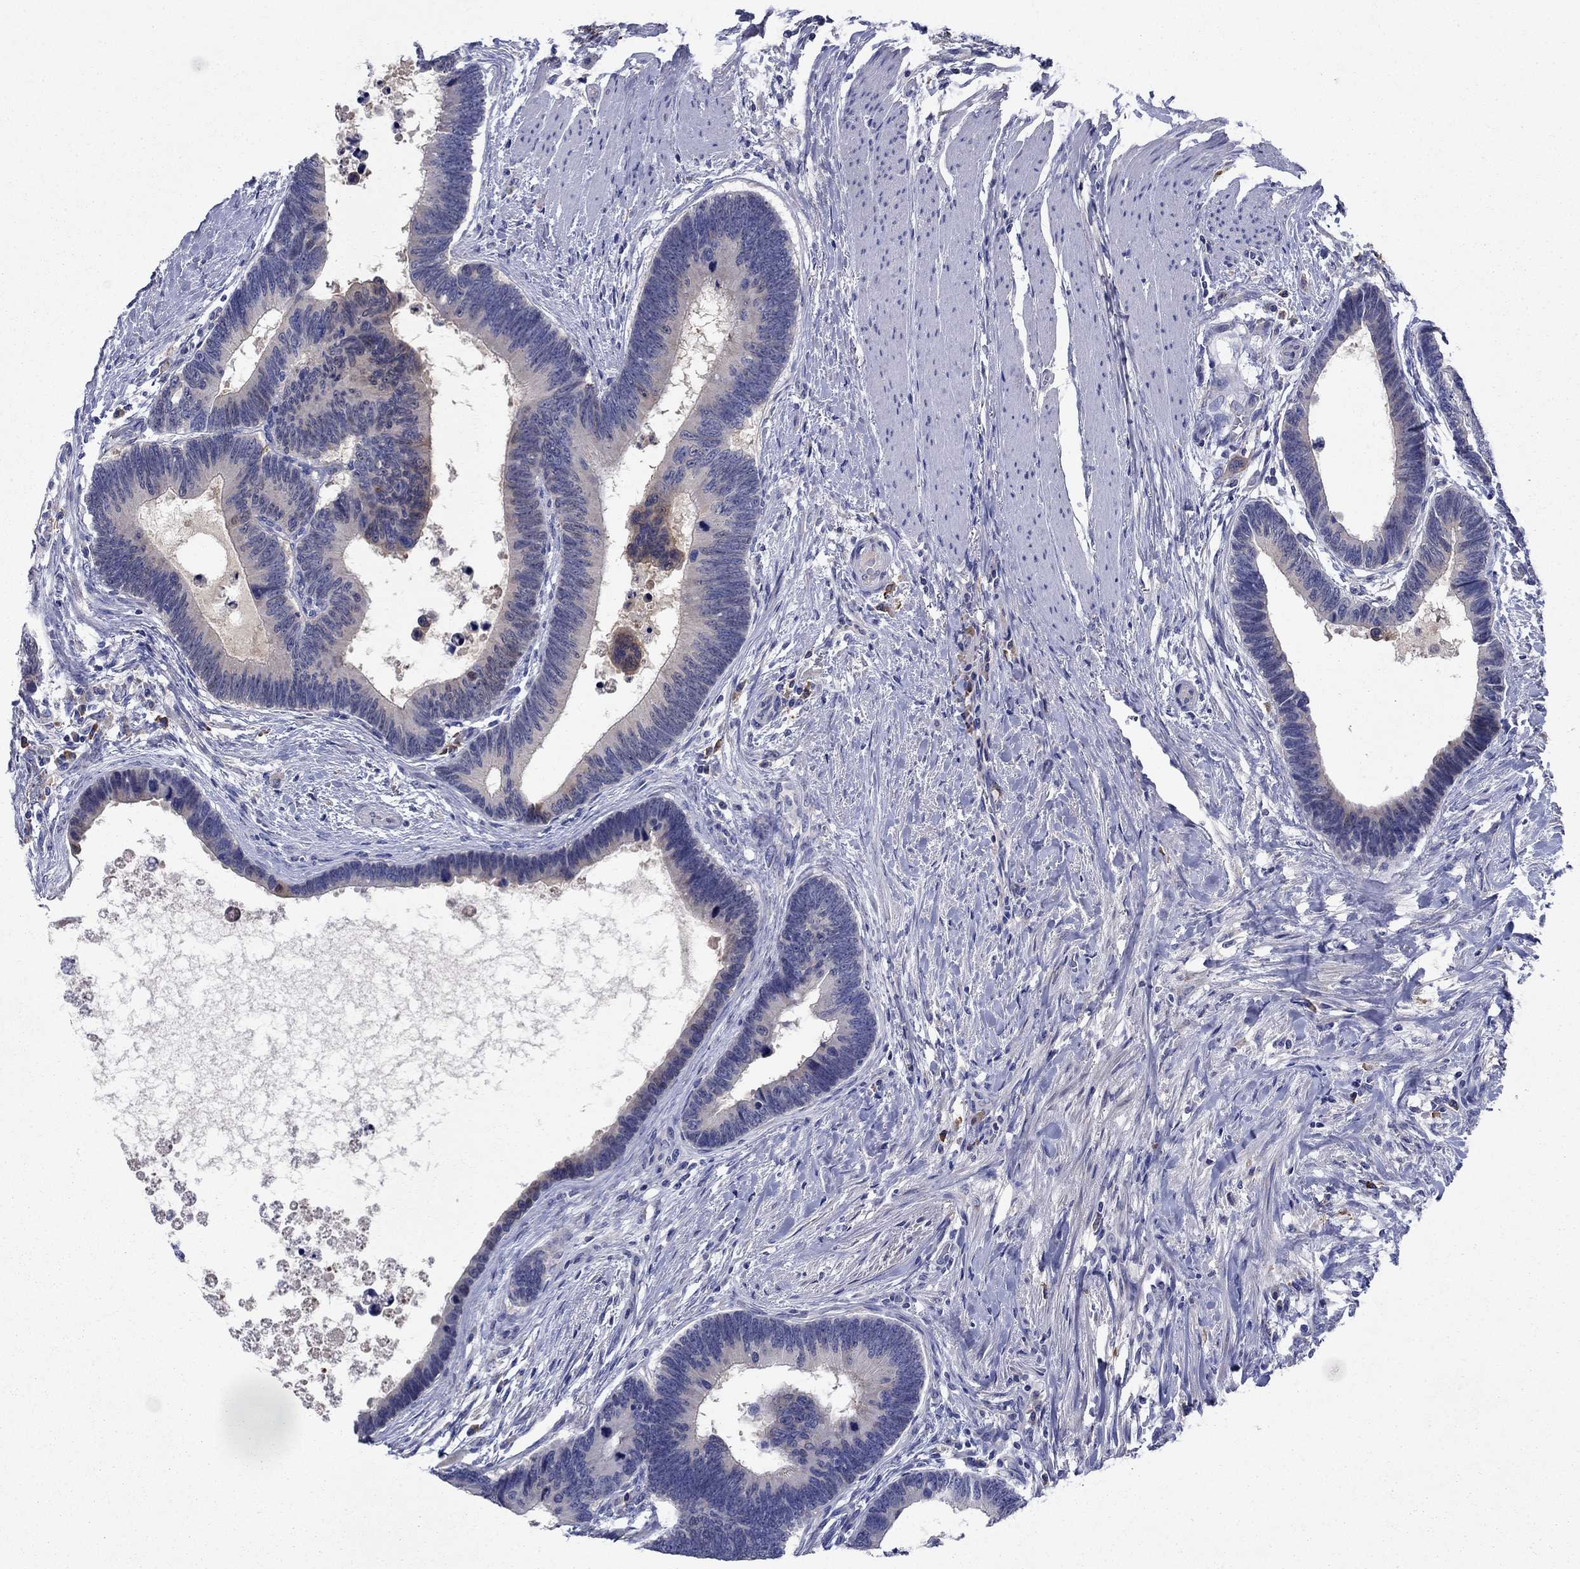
{"staining": {"intensity": "negative", "quantity": "none", "location": "none"}, "tissue": "colorectal cancer", "cell_type": "Tumor cells", "image_type": "cancer", "snomed": [{"axis": "morphology", "description": "Adenocarcinoma, NOS"}, {"axis": "topography", "description": "Colon"}], "caption": "Adenocarcinoma (colorectal) was stained to show a protein in brown. There is no significant staining in tumor cells.", "gene": "SULT2B1", "patient": {"sex": "female", "age": 77}}